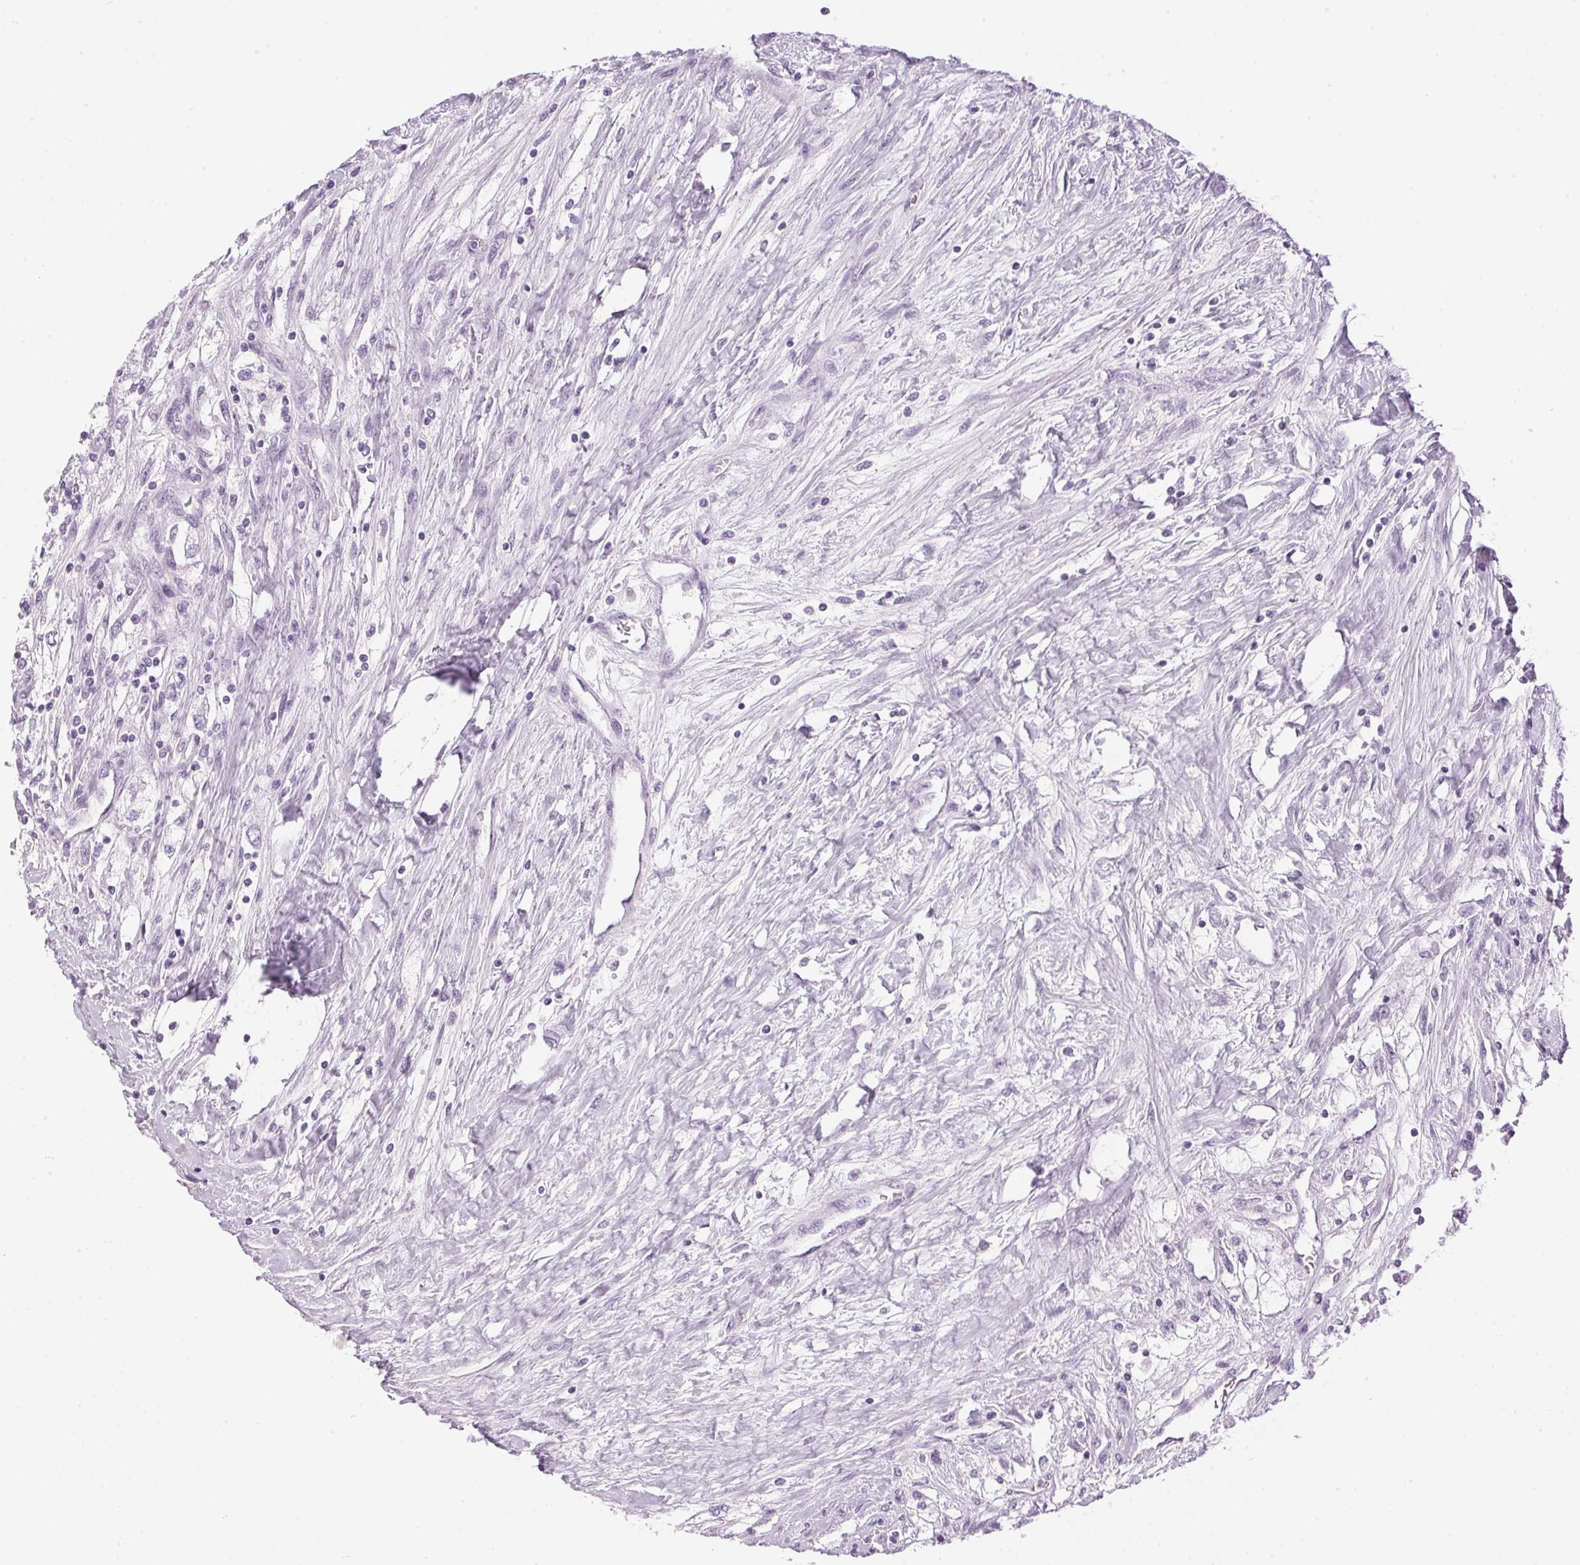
{"staining": {"intensity": "negative", "quantity": "none", "location": "none"}, "tissue": "renal cancer", "cell_type": "Tumor cells", "image_type": "cancer", "snomed": [{"axis": "morphology", "description": "Adenocarcinoma, NOS"}, {"axis": "topography", "description": "Kidney"}], "caption": "Immunohistochemistry (IHC) histopathology image of renal adenocarcinoma stained for a protein (brown), which shows no staining in tumor cells.", "gene": "SP7", "patient": {"sex": "male", "age": 59}}